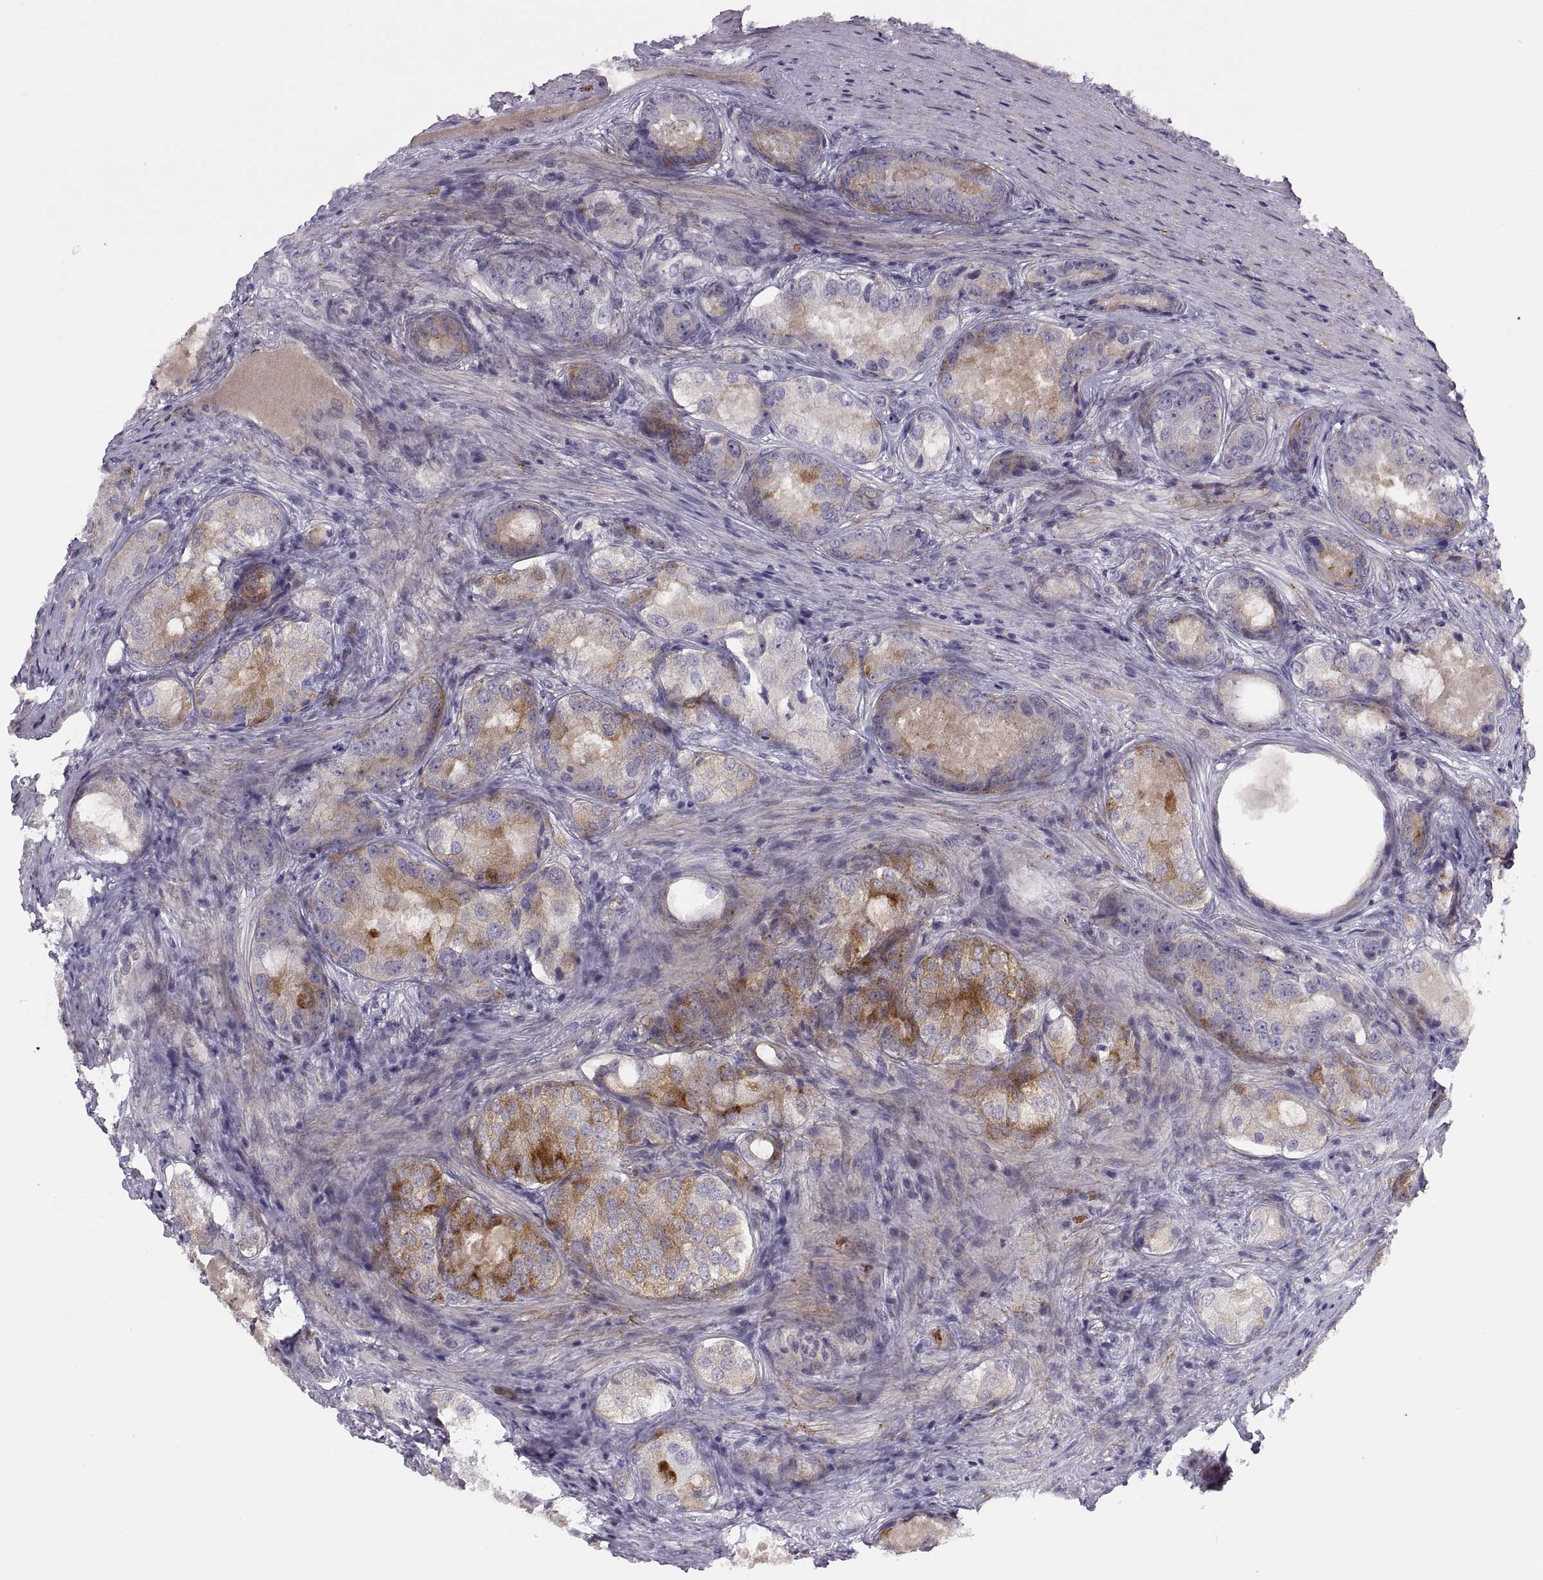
{"staining": {"intensity": "negative", "quantity": "none", "location": "none"}, "tissue": "prostate cancer", "cell_type": "Tumor cells", "image_type": "cancer", "snomed": [{"axis": "morphology", "description": "Adenocarcinoma, Low grade"}, {"axis": "topography", "description": "Prostate"}], "caption": "Immunohistochemistry (IHC) of human prostate cancer (low-grade adenocarcinoma) displays no positivity in tumor cells.", "gene": "CHCT1", "patient": {"sex": "male", "age": 68}}